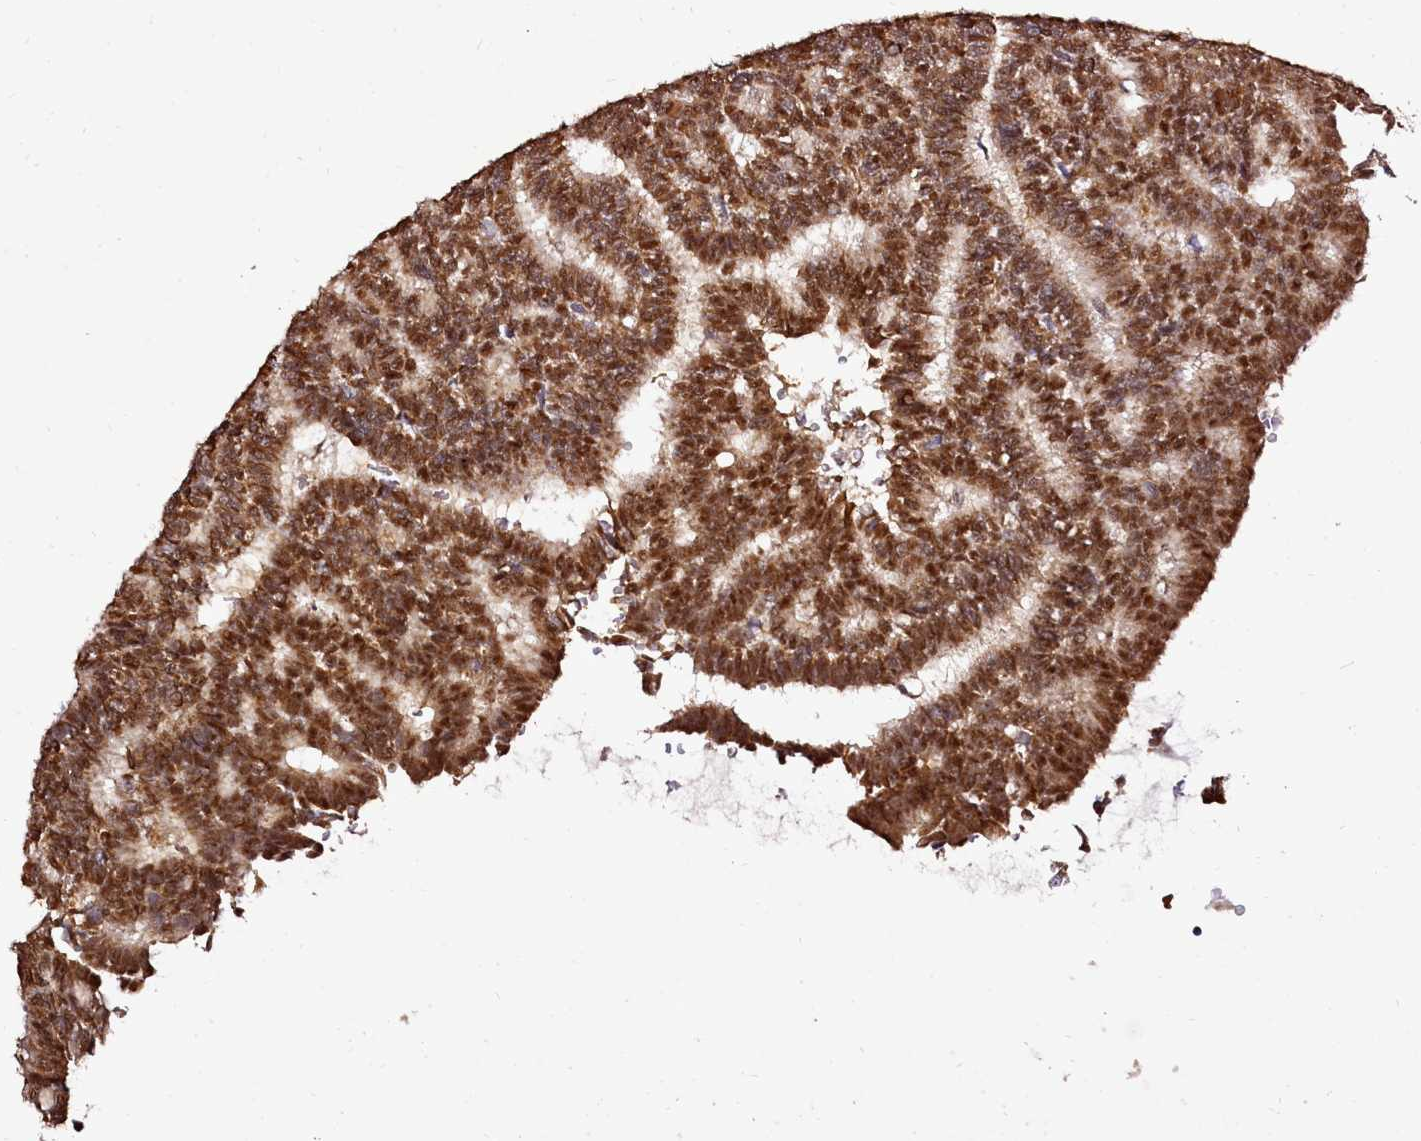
{"staining": {"intensity": "strong", "quantity": ">75%", "location": "cytoplasmic/membranous,nuclear"}, "tissue": "thyroid cancer", "cell_type": "Tumor cells", "image_type": "cancer", "snomed": [{"axis": "morphology", "description": "Papillary adenocarcinoma, NOS"}, {"axis": "topography", "description": "Thyroid gland"}], "caption": "Thyroid papillary adenocarcinoma tissue shows strong cytoplasmic/membranous and nuclear expression in about >75% of tumor cells, visualized by immunohistochemistry. (DAB (3,3'-diaminobenzidine) IHC, brown staining for protein, blue staining for nuclei).", "gene": "EDIL3", "patient": {"sex": "female", "age": 35}}